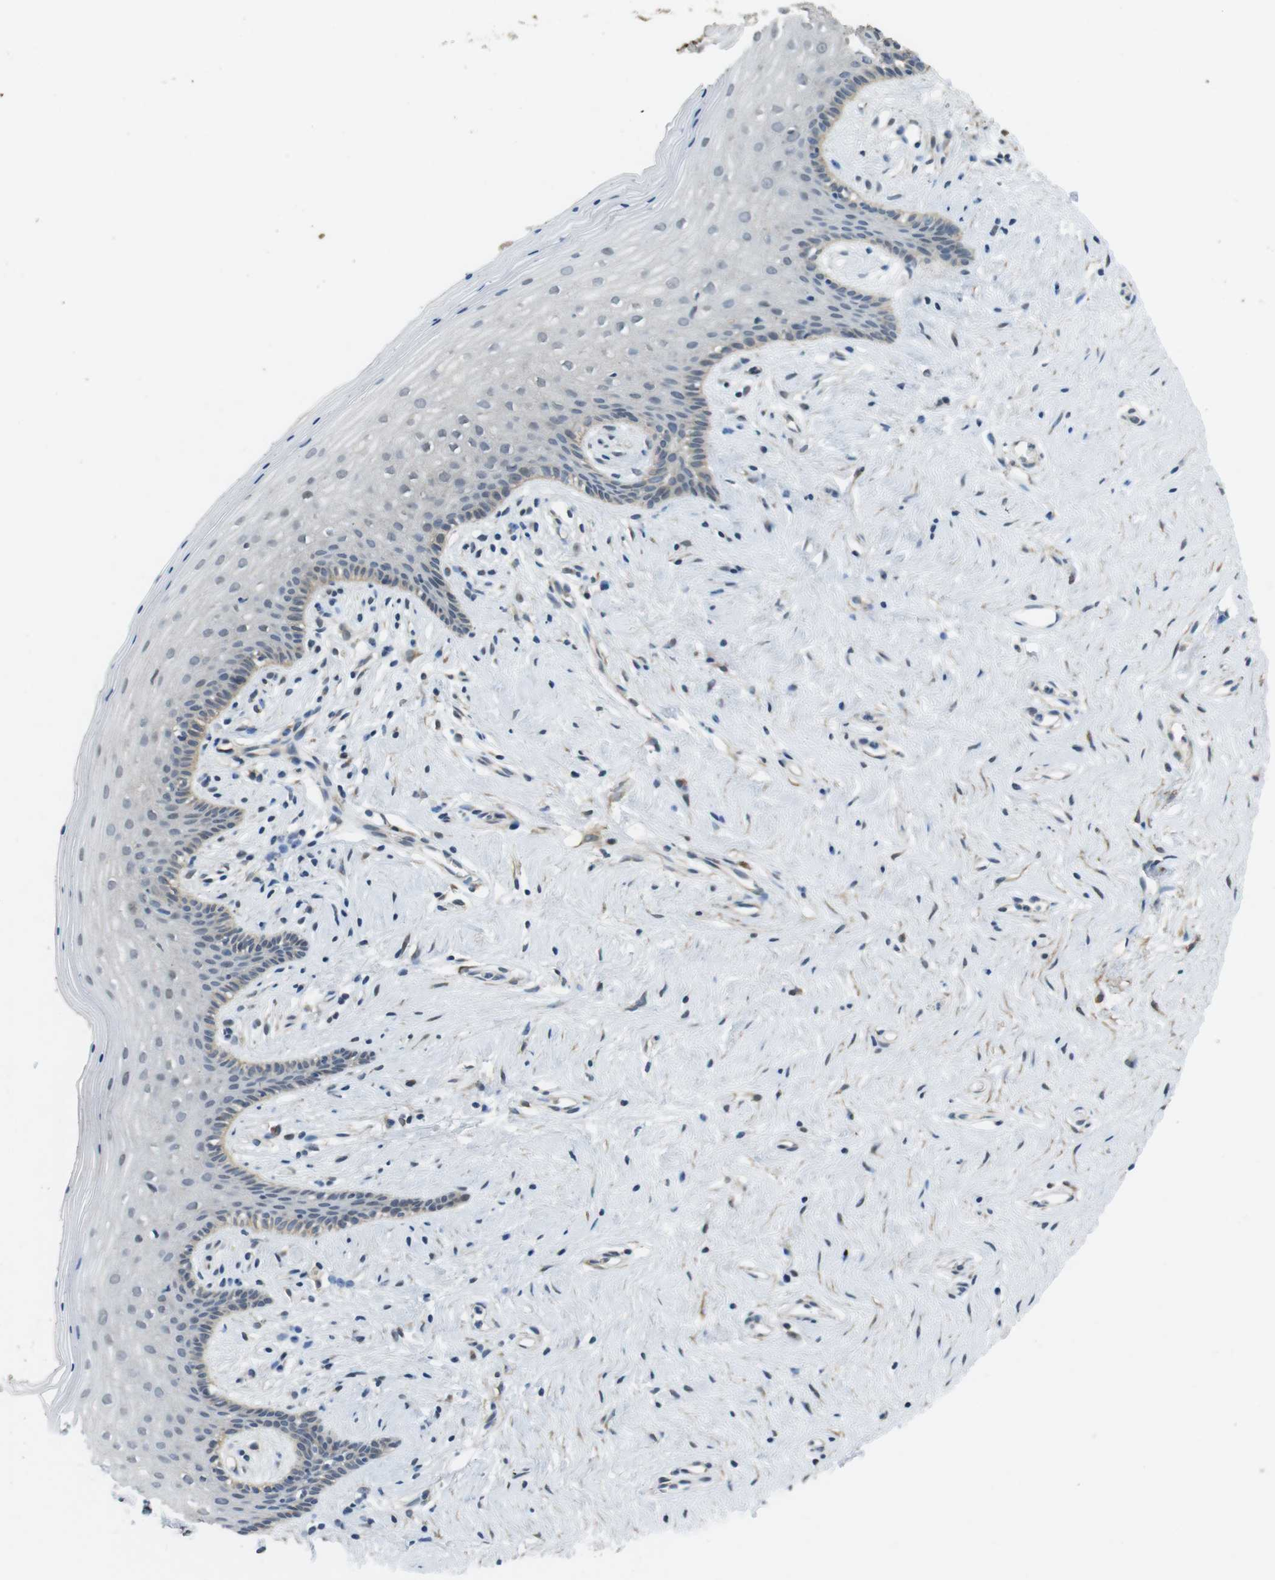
{"staining": {"intensity": "weak", "quantity": "<25%", "location": "cytoplasmic/membranous"}, "tissue": "vagina", "cell_type": "Squamous epithelial cells", "image_type": "normal", "snomed": [{"axis": "morphology", "description": "Normal tissue, NOS"}, {"axis": "topography", "description": "Vagina"}], "caption": "The immunohistochemistry histopathology image has no significant expression in squamous epithelial cells of vagina. (DAB IHC with hematoxylin counter stain).", "gene": "CLDN7", "patient": {"sex": "female", "age": 44}}